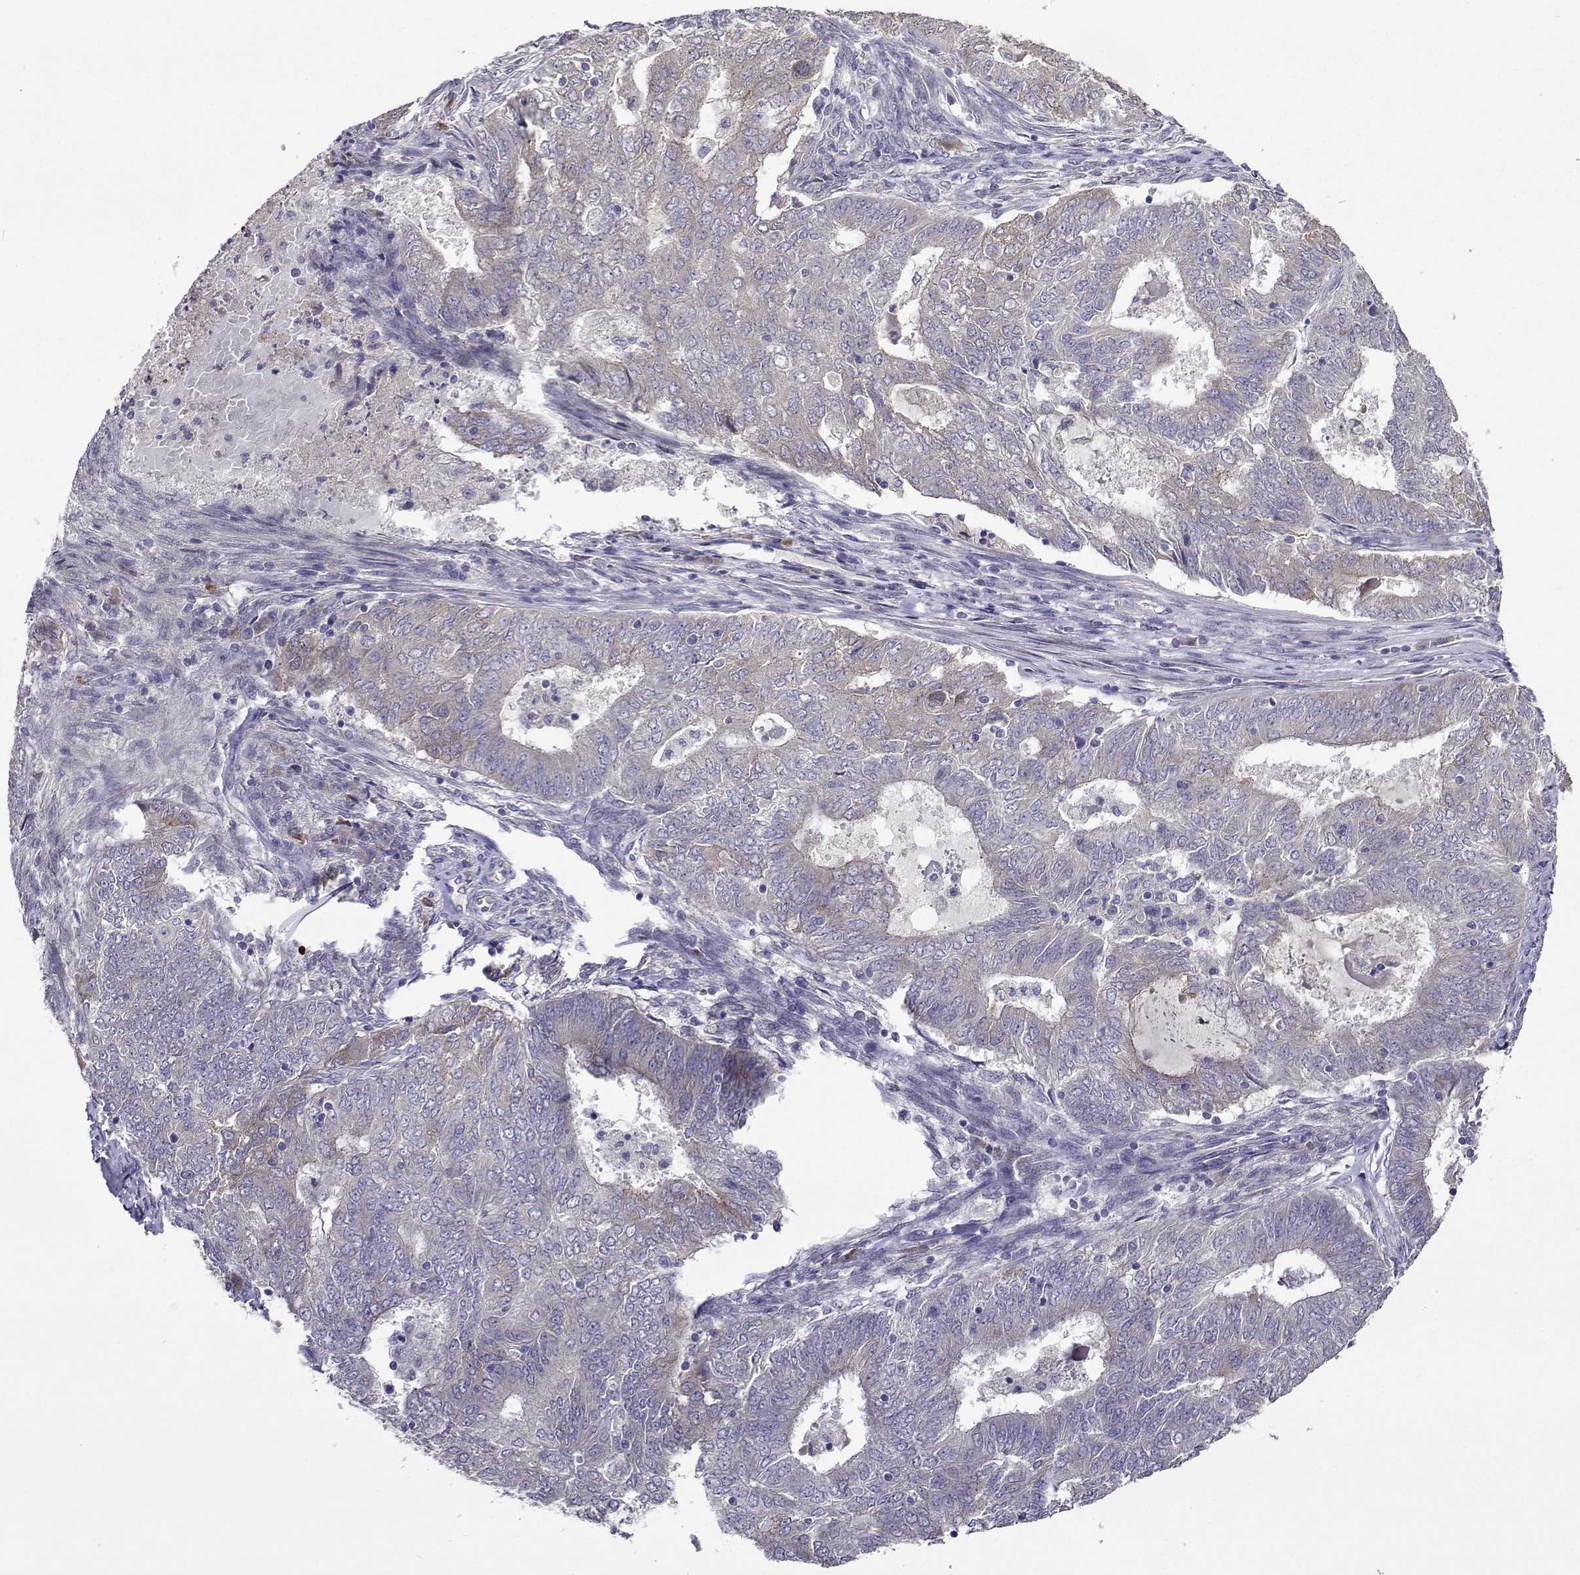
{"staining": {"intensity": "negative", "quantity": "none", "location": "none"}, "tissue": "endometrial cancer", "cell_type": "Tumor cells", "image_type": "cancer", "snomed": [{"axis": "morphology", "description": "Adenocarcinoma, NOS"}, {"axis": "topography", "description": "Endometrium"}], "caption": "Adenocarcinoma (endometrial) stained for a protein using immunohistochemistry (IHC) demonstrates no positivity tumor cells.", "gene": "TARBP2", "patient": {"sex": "female", "age": 62}}